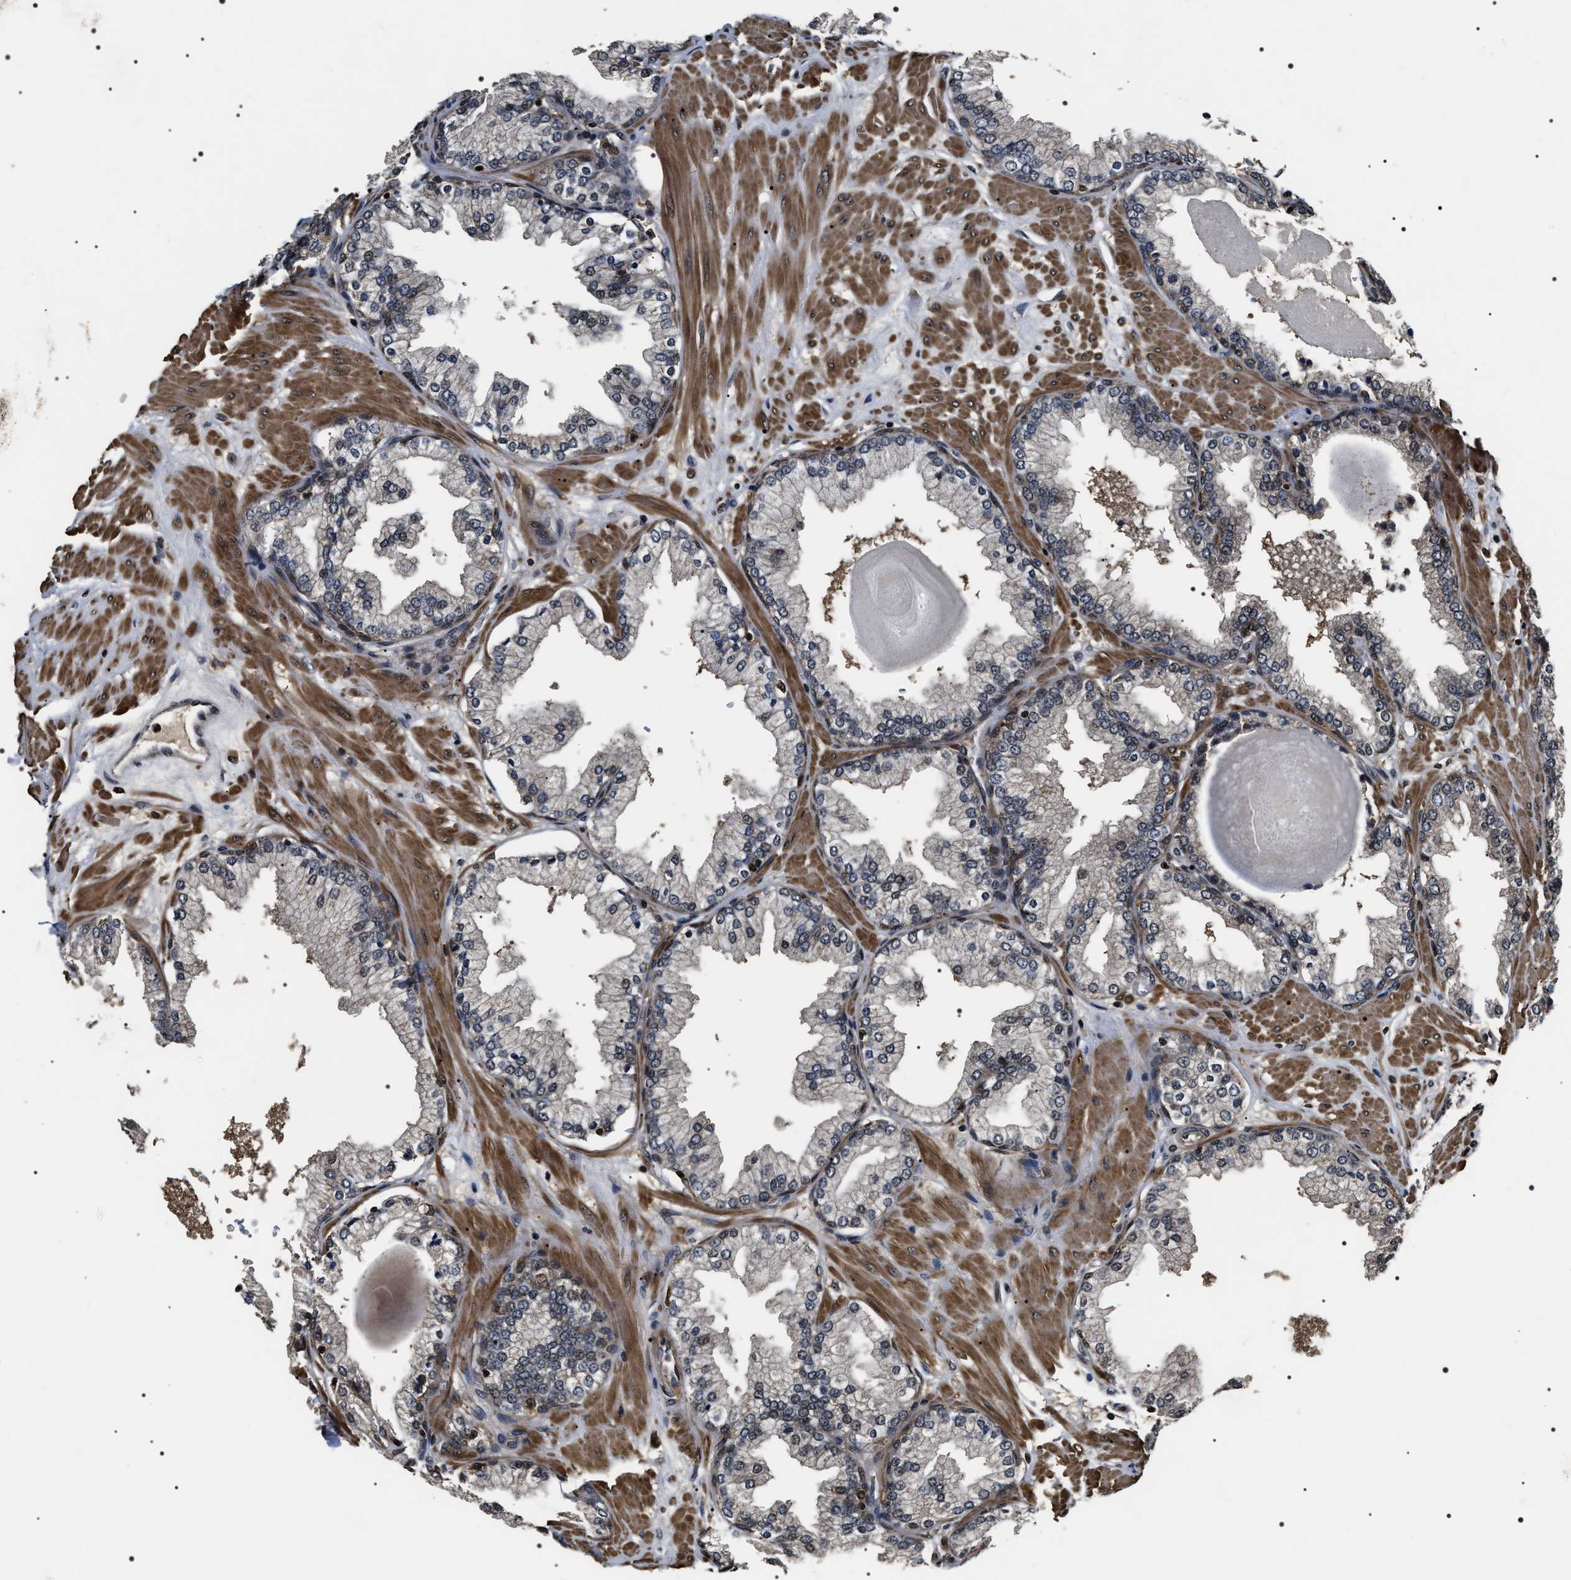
{"staining": {"intensity": "moderate", "quantity": "<25%", "location": "cytoplasmic/membranous,nuclear"}, "tissue": "prostate", "cell_type": "Glandular cells", "image_type": "normal", "snomed": [{"axis": "morphology", "description": "Normal tissue, NOS"}, {"axis": "topography", "description": "Prostate"}], "caption": "Benign prostate shows moderate cytoplasmic/membranous,nuclear expression in approximately <25% of glandular cells.", "gene": "ARHGAP22", "patient": {"sex": "male", "age": 51}}